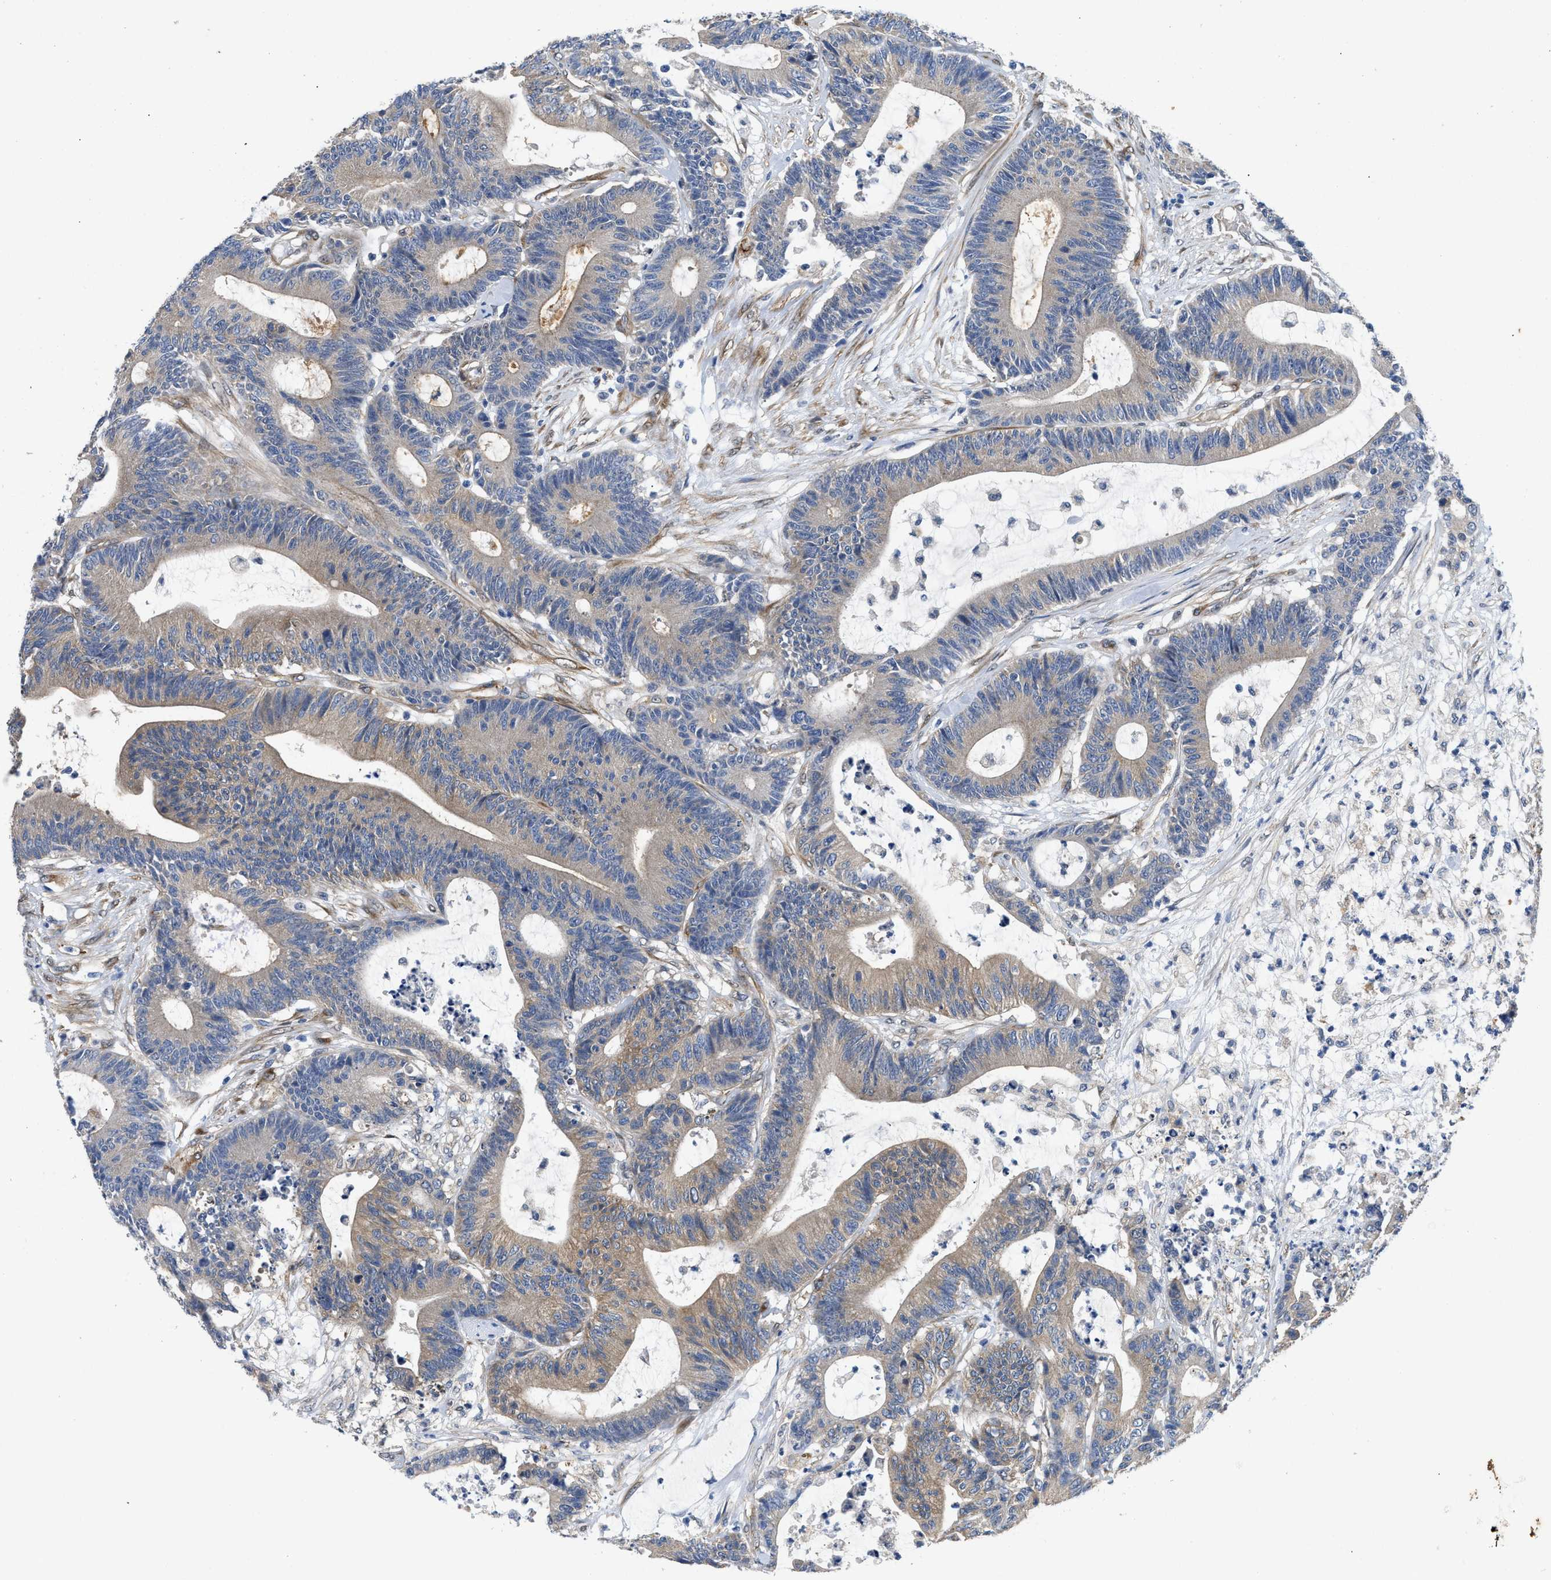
{"staining": {"intensity": "weak", "quantity": "25%-75%", "location": "cytoplasmic/membranous"}, "tissue": "colorectal cancer", "cell_type": "Tumor cells", "image_type": "cancer", "snomed": [{"axis": "morphology", "description": "Adenocarcinoma, NOS"}, {"axis": "topography", "description": "Colon"}], "caption": "Immunohistochemical staining of colorectal cancer (adenocarcinoma) displays low levels of weak cytoplasmic/membranous protein expression in approximately 25%-75% of tumor cells. The protein of interest is shown in brown color, while the nuclei are stained blue.", "gene": "RAPH1", "patient": {"sex": "female", "age": 84}}